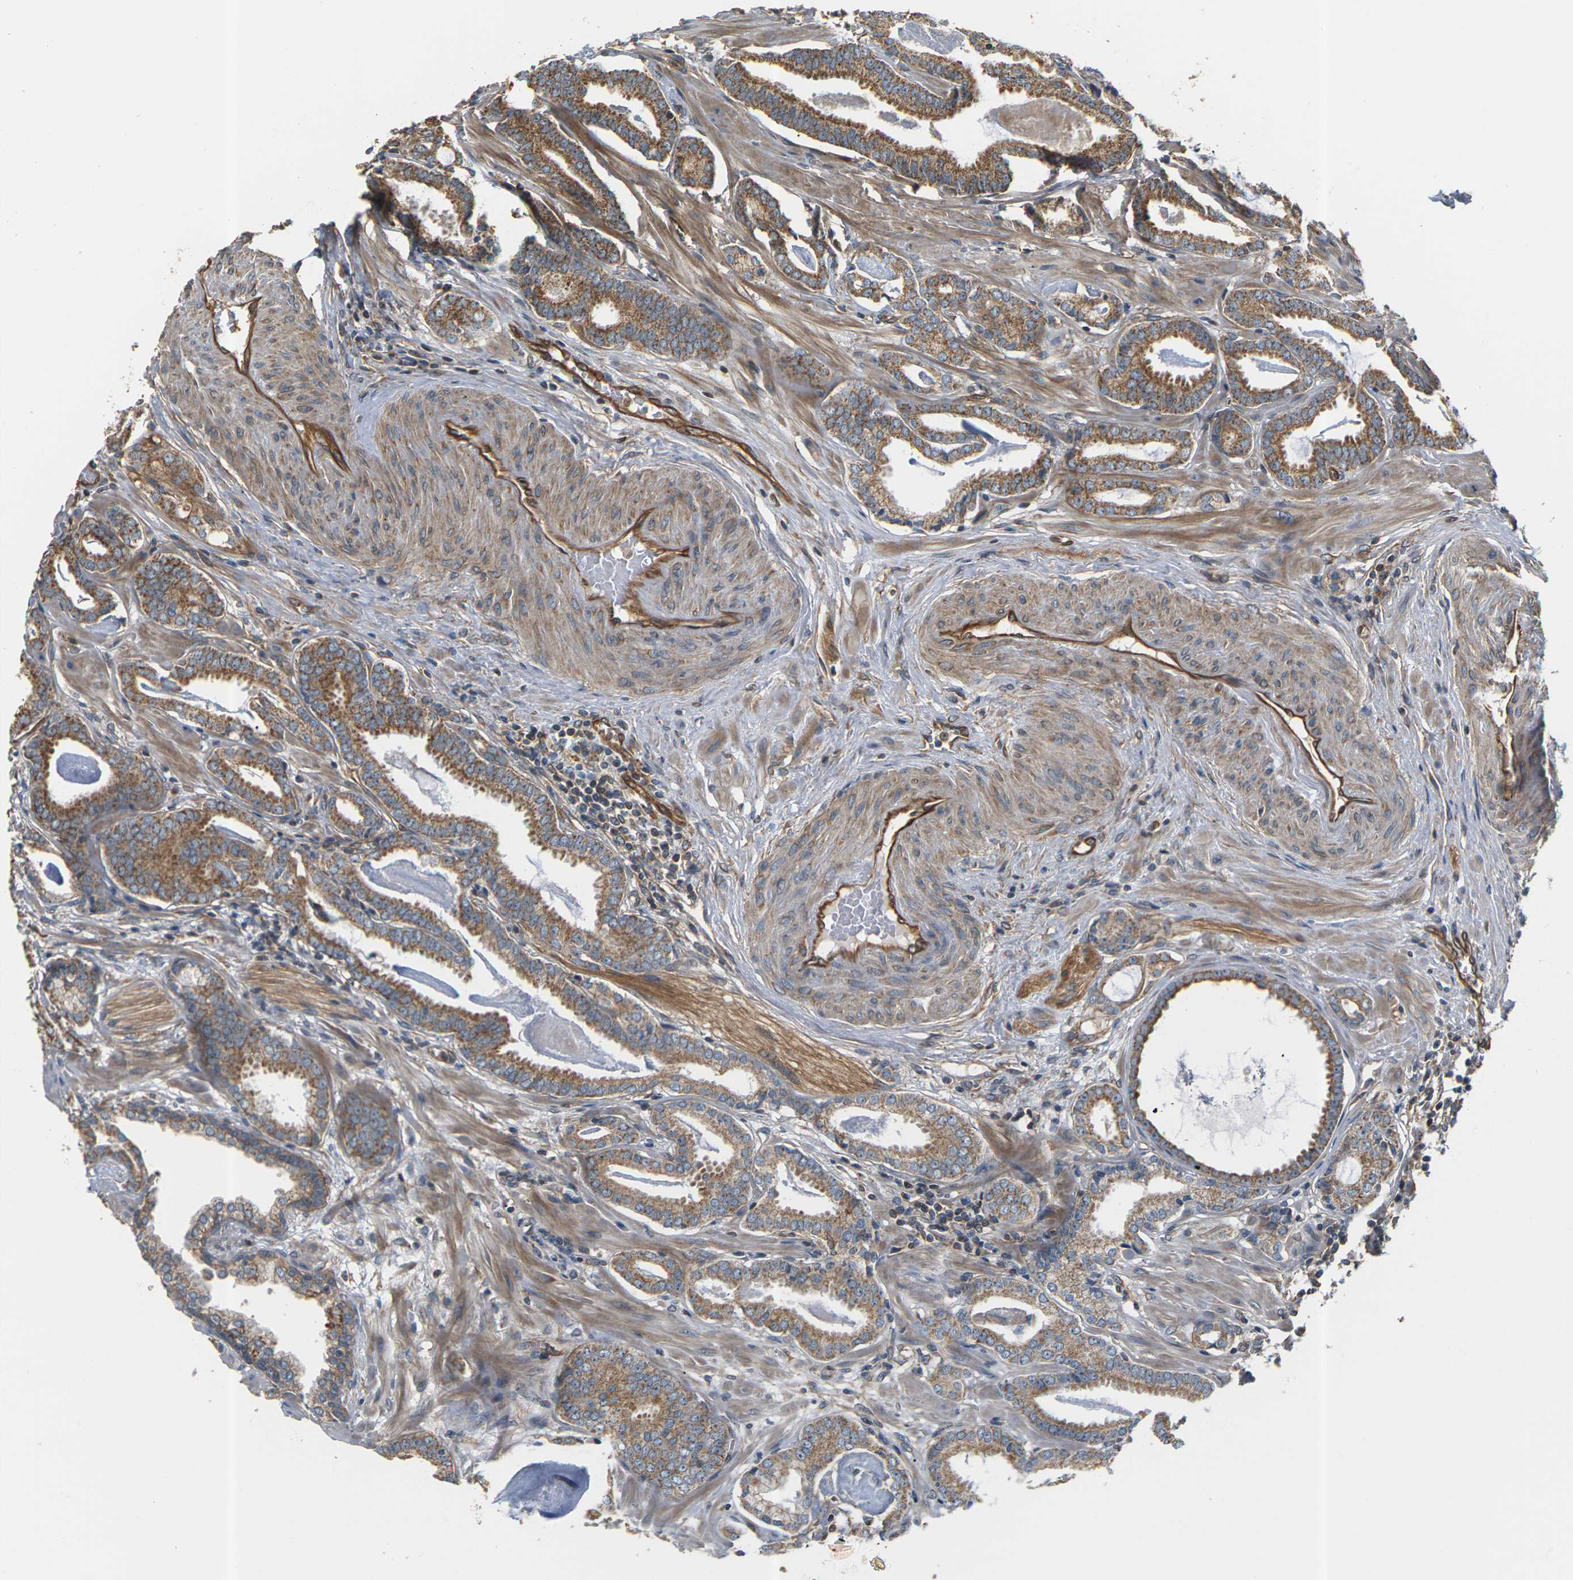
{"staining": {"intensity": "moderate", "quantity": ">75%", "location": "cytoplasmic/membranous"}, "tissue": "prostate cancer", "cell_type": "Tumor cells", "image_type": "cancer", "snomed": [{"axis": "morphology", "description": "Adenocarcinoma, Low grade"}, {"axis": "topography", "description": "Prostate"}], "caption": "This histopathology image demonstrates IHC staining of human low-grade adenocarcinoma (prostate), with medium moderate cytoplasmic/membranous expression in approximately >75% of tumor cells.", "gene": "PCDHB4", "patient": {"sex": "male", "age": 53}}